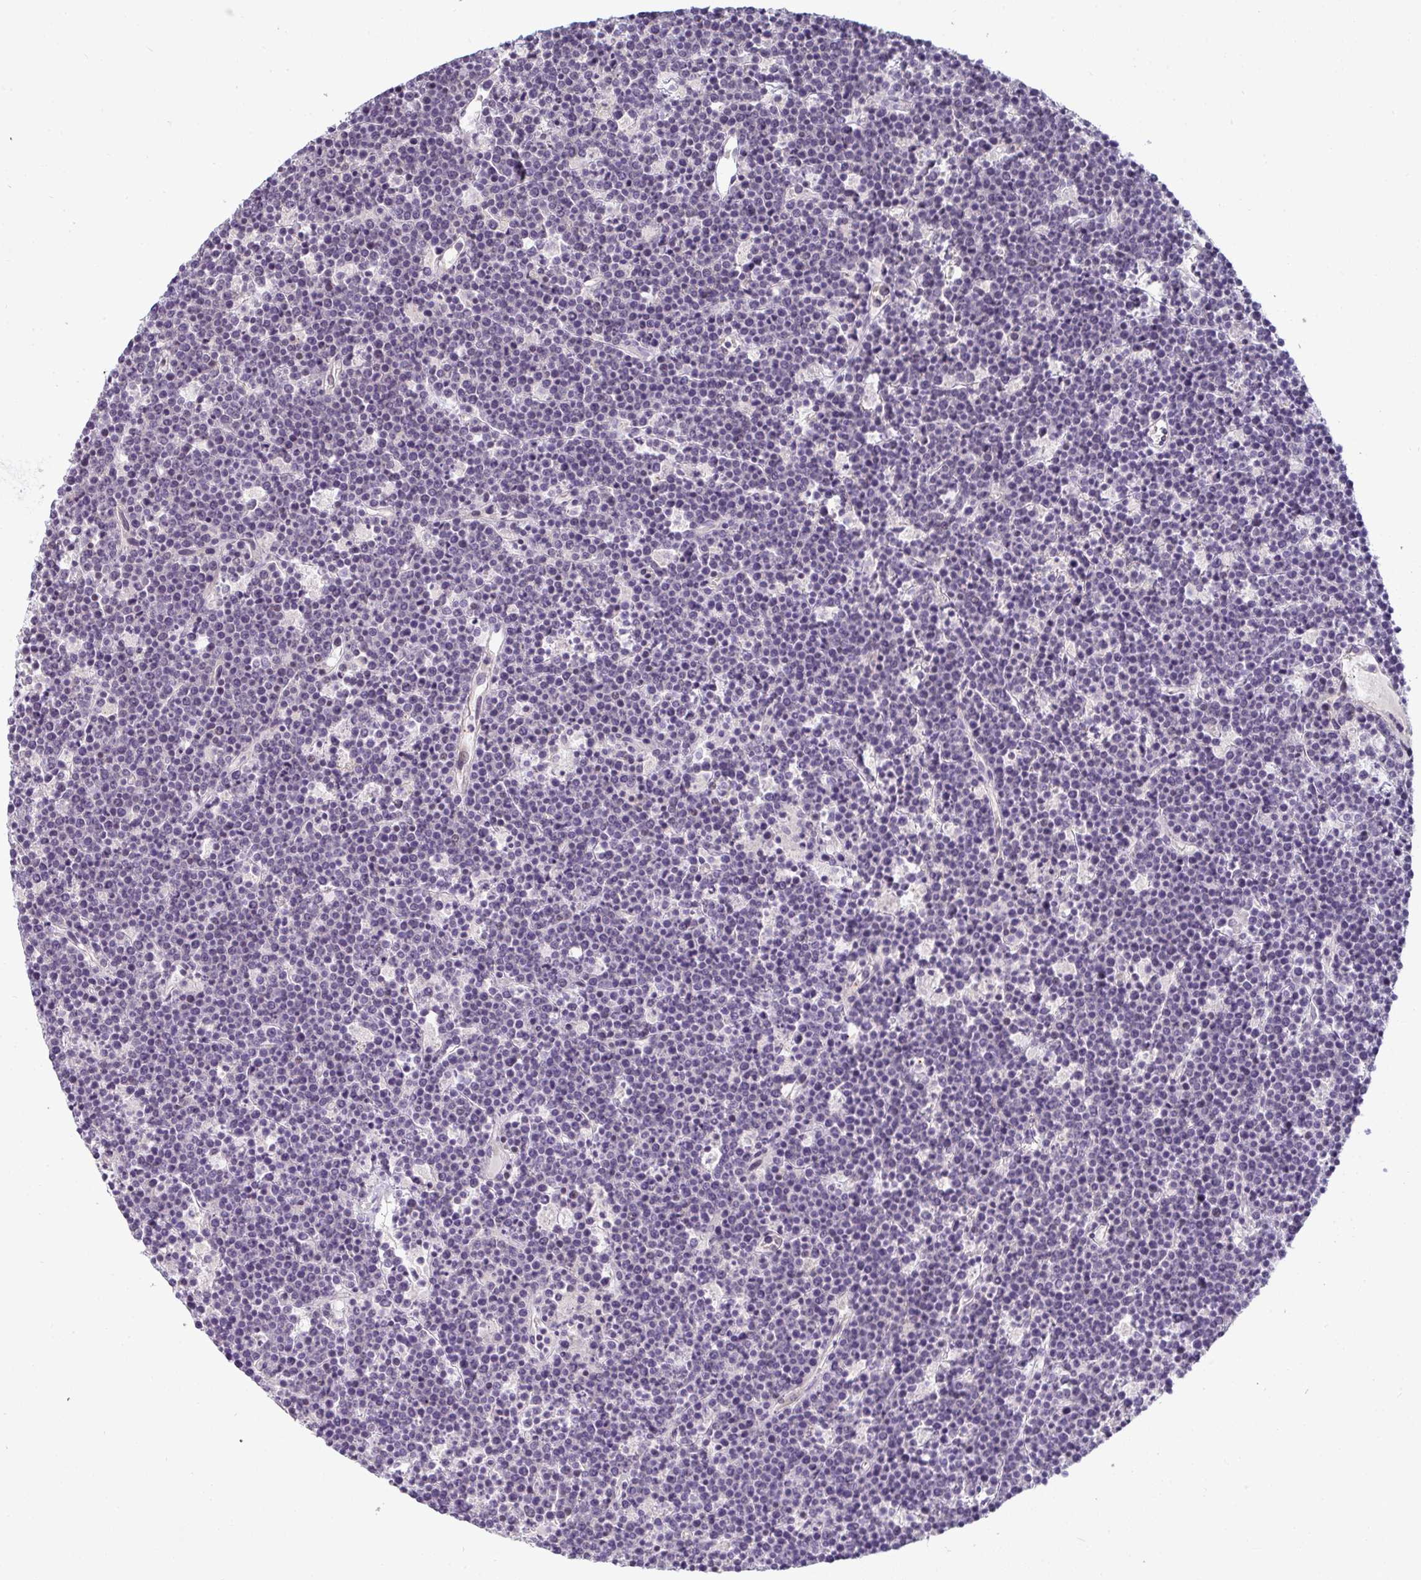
{"staining": {"intensity": "negative", "quantity": "none", "location": "none"}, "tissue": "lymphoma", "cell_type": "Tumor cells", "image_type": "cancer", "snomed": [{"axis": "morphology", "description": "Malignant lymphoma, non-Hodgkin's type, High grade"}, {"axis": "topography", "description": "Ovary"}], "caption": "High magnification brightfield microscopy of malignant lymphoma, non-Hodgkin's type (high-grade) stained with DAB (3,3'-diaminobenzidine) (brown) and counterstained with hematoxylin (blue): tumor cells show no significant staining.", "gene": "GSDMB", "patient": {"sex": "female", "age": 56}}